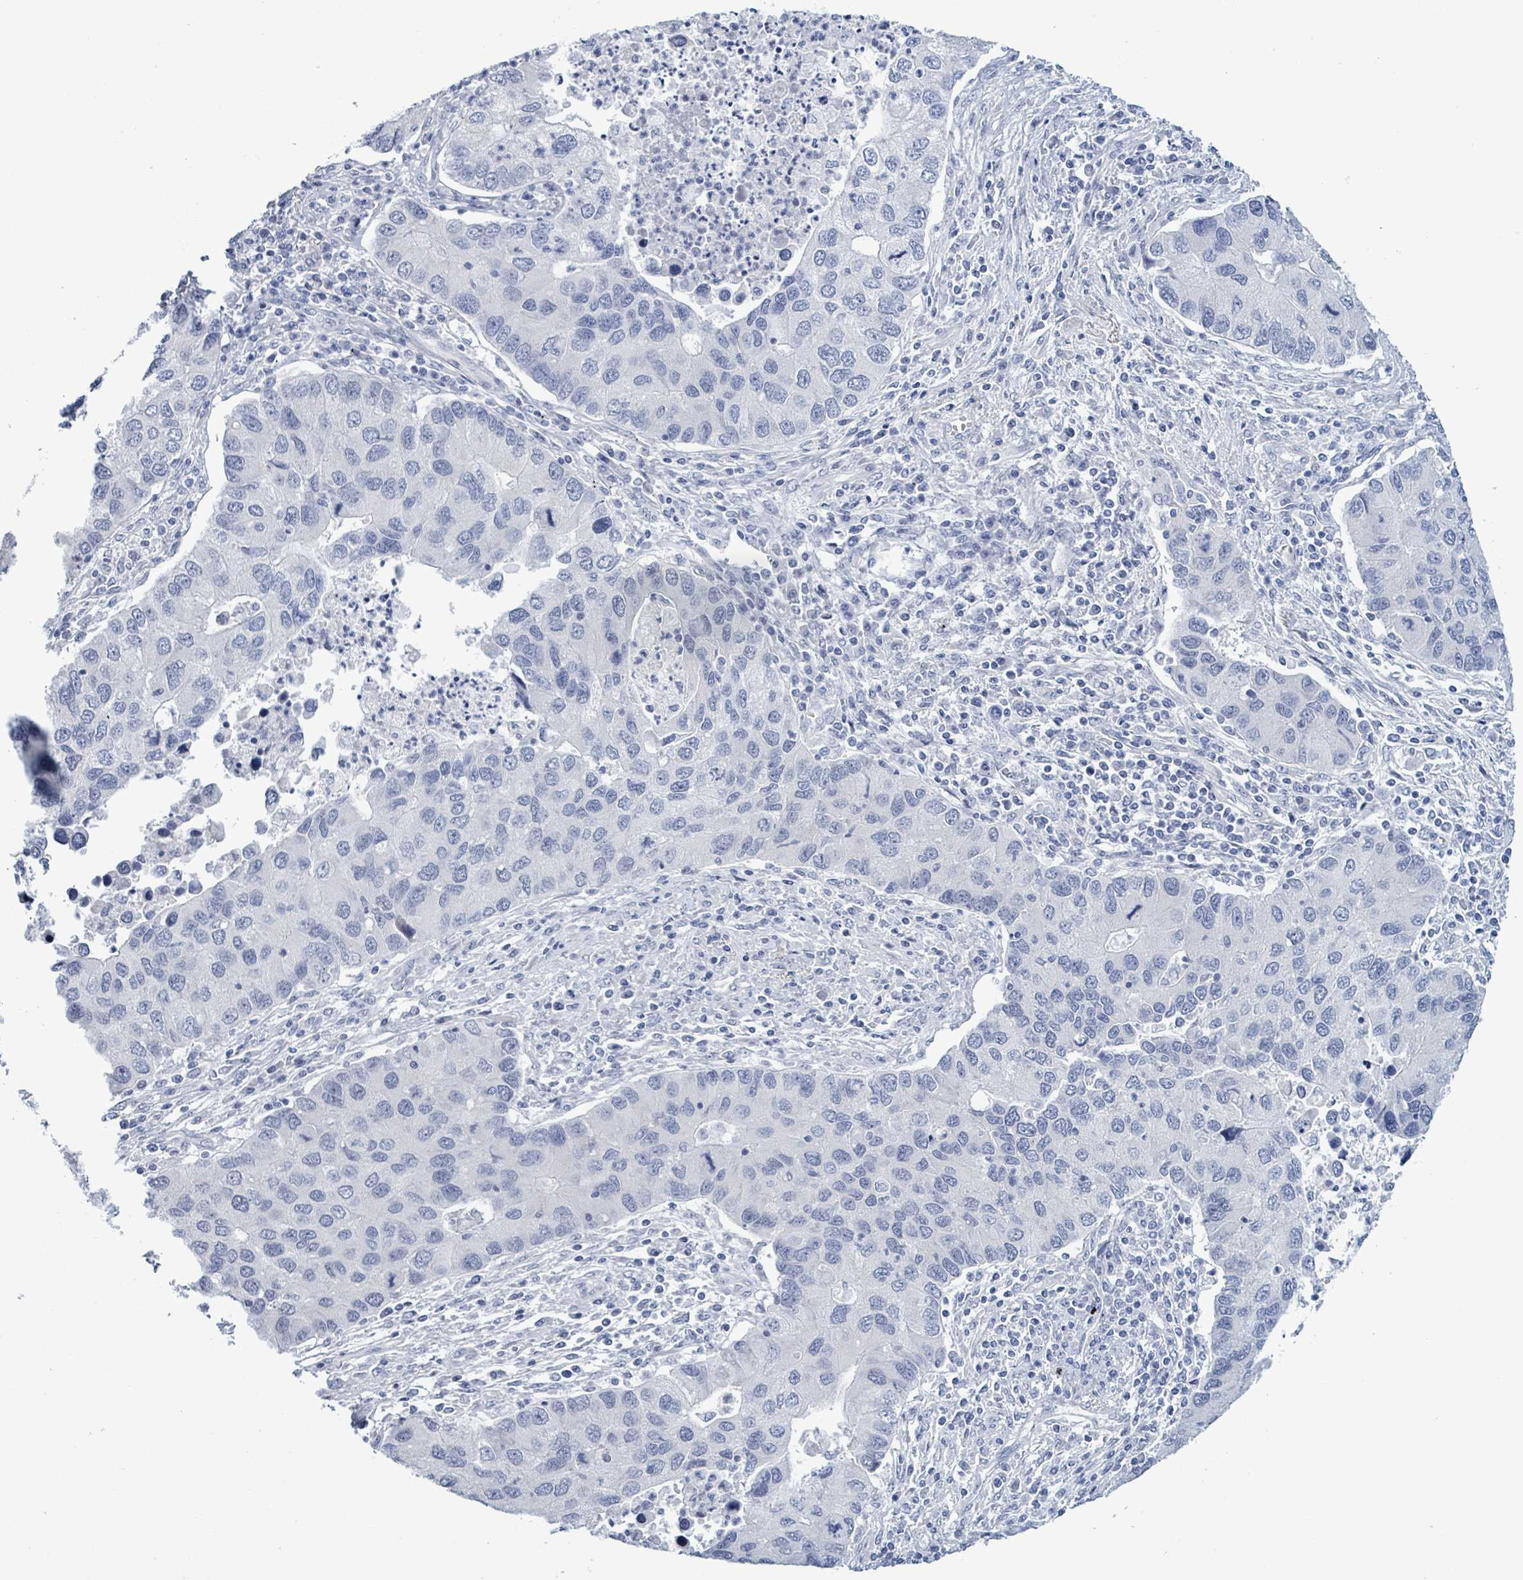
{"staining": {"intensity": "negative", "quantity": "none", "location": "none"}, "tissue": "lung cancer", "cell_type": "Tumor cells", "image_type": "cancer", "snomed": [{"axis": "morphology", "description": "Aneuploidy"}, {"axis": "morphology", "description": "Adenocarcinoma, NOS"}, {"axis": "topography", "description": "Lymph node"}, {"axis": "topography", "description": "Lung"}], "caption": "Tumor cells are negative for brown protein staining in adenocarcinoma (lung).", "gene": "ZNF771", "patient": {"sex": "female", "age": 74}}